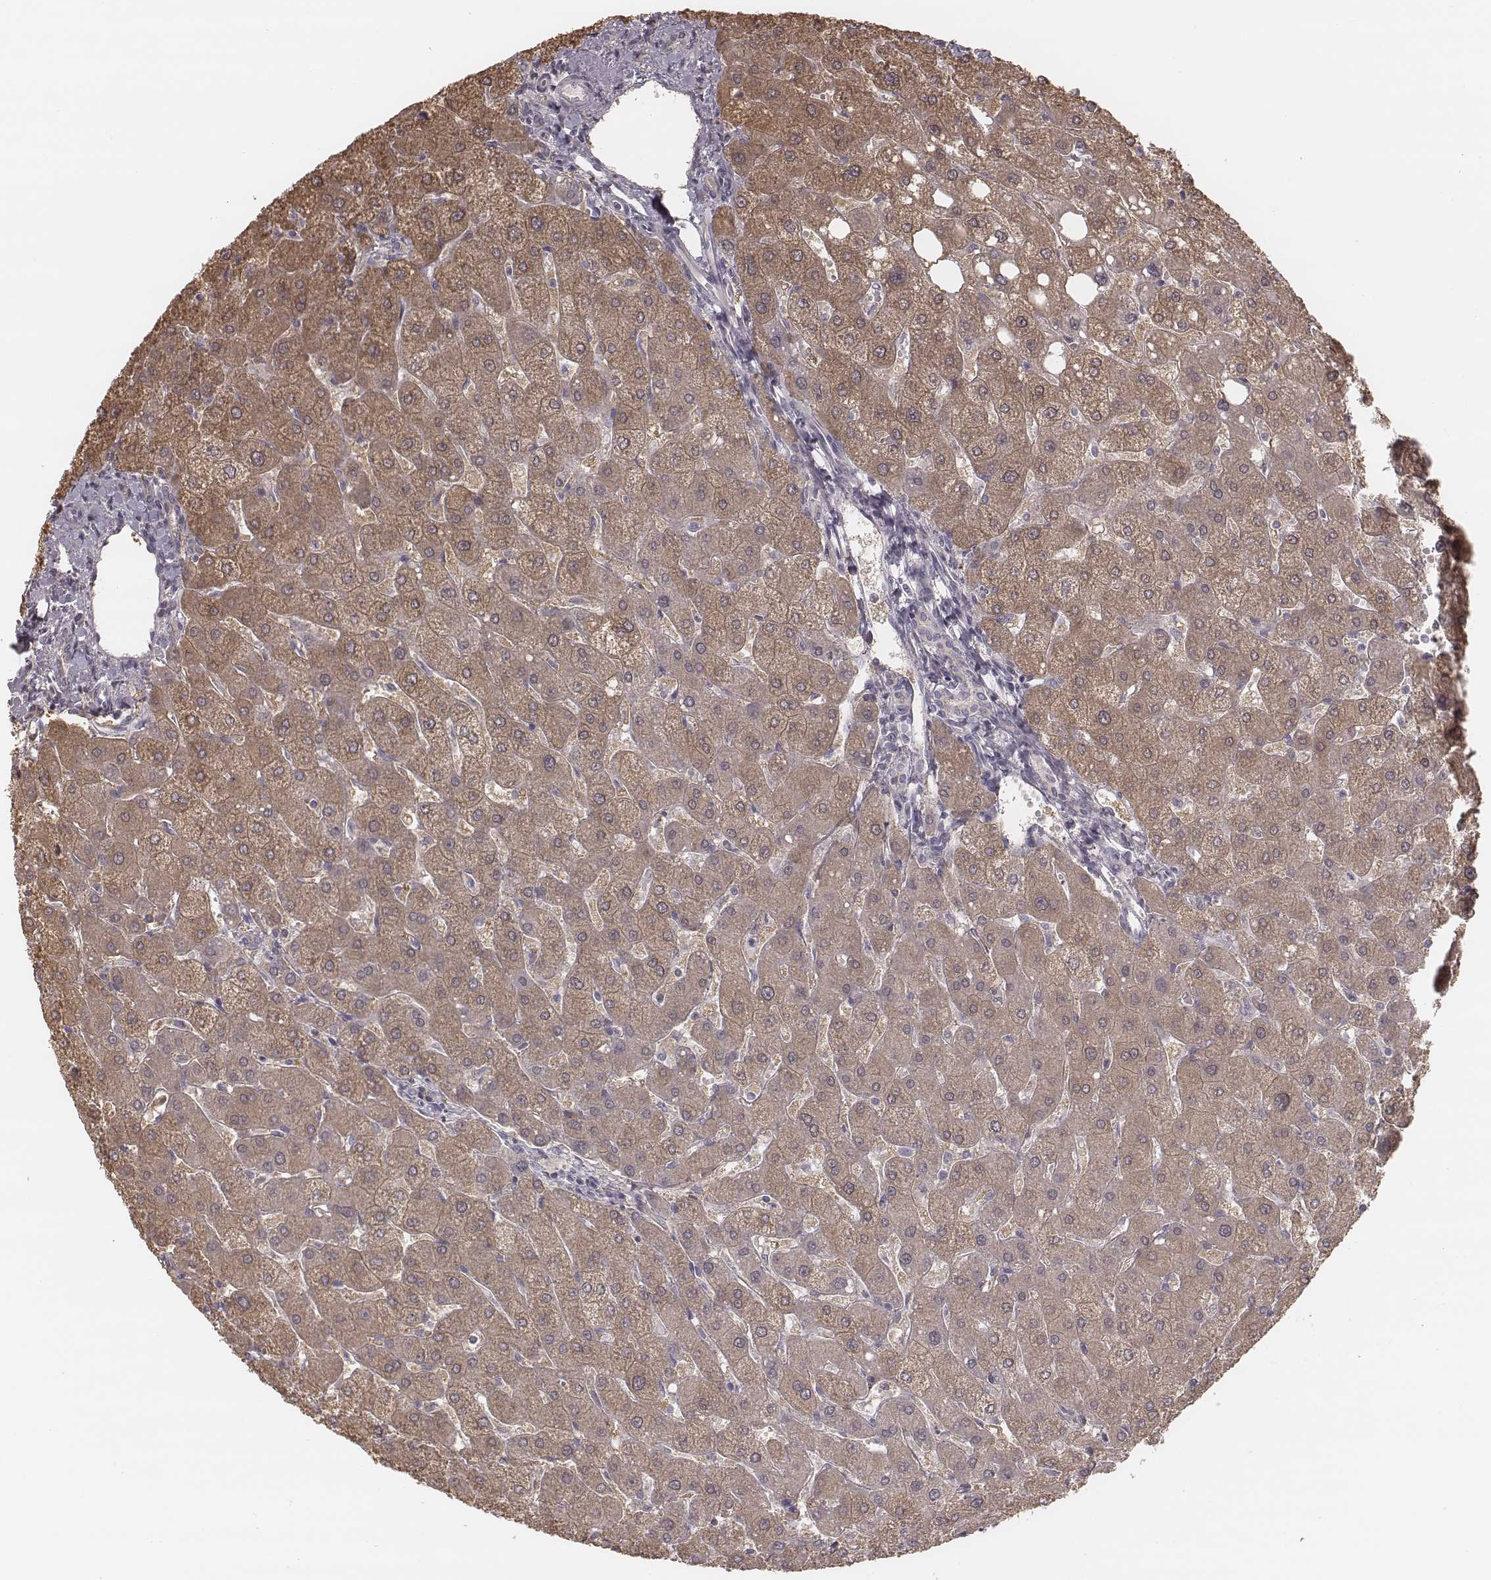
{"staining": {"intensity": "negative", "quantity": "none", "location": "none"}, "tissue": "liver", "cell_type": "Cholangiocytes", "image_type": "normal", "snomed": [{"axis": "morphology", "description": "Normal tissue, NOS"}, {"axis": "topography", "description": "Liver"}], "caption": "Immunohistochemistry histopathology image of benign liver: human liver stained with DAB shows no significant protein expression in cholangiocytes. (DAB (3,3'-diaminobenzidine) IHC visualized using brightfield microscopy, high magnification).", "gene": "TDRD5", "patient": {"sex": "male", "age": 67}}